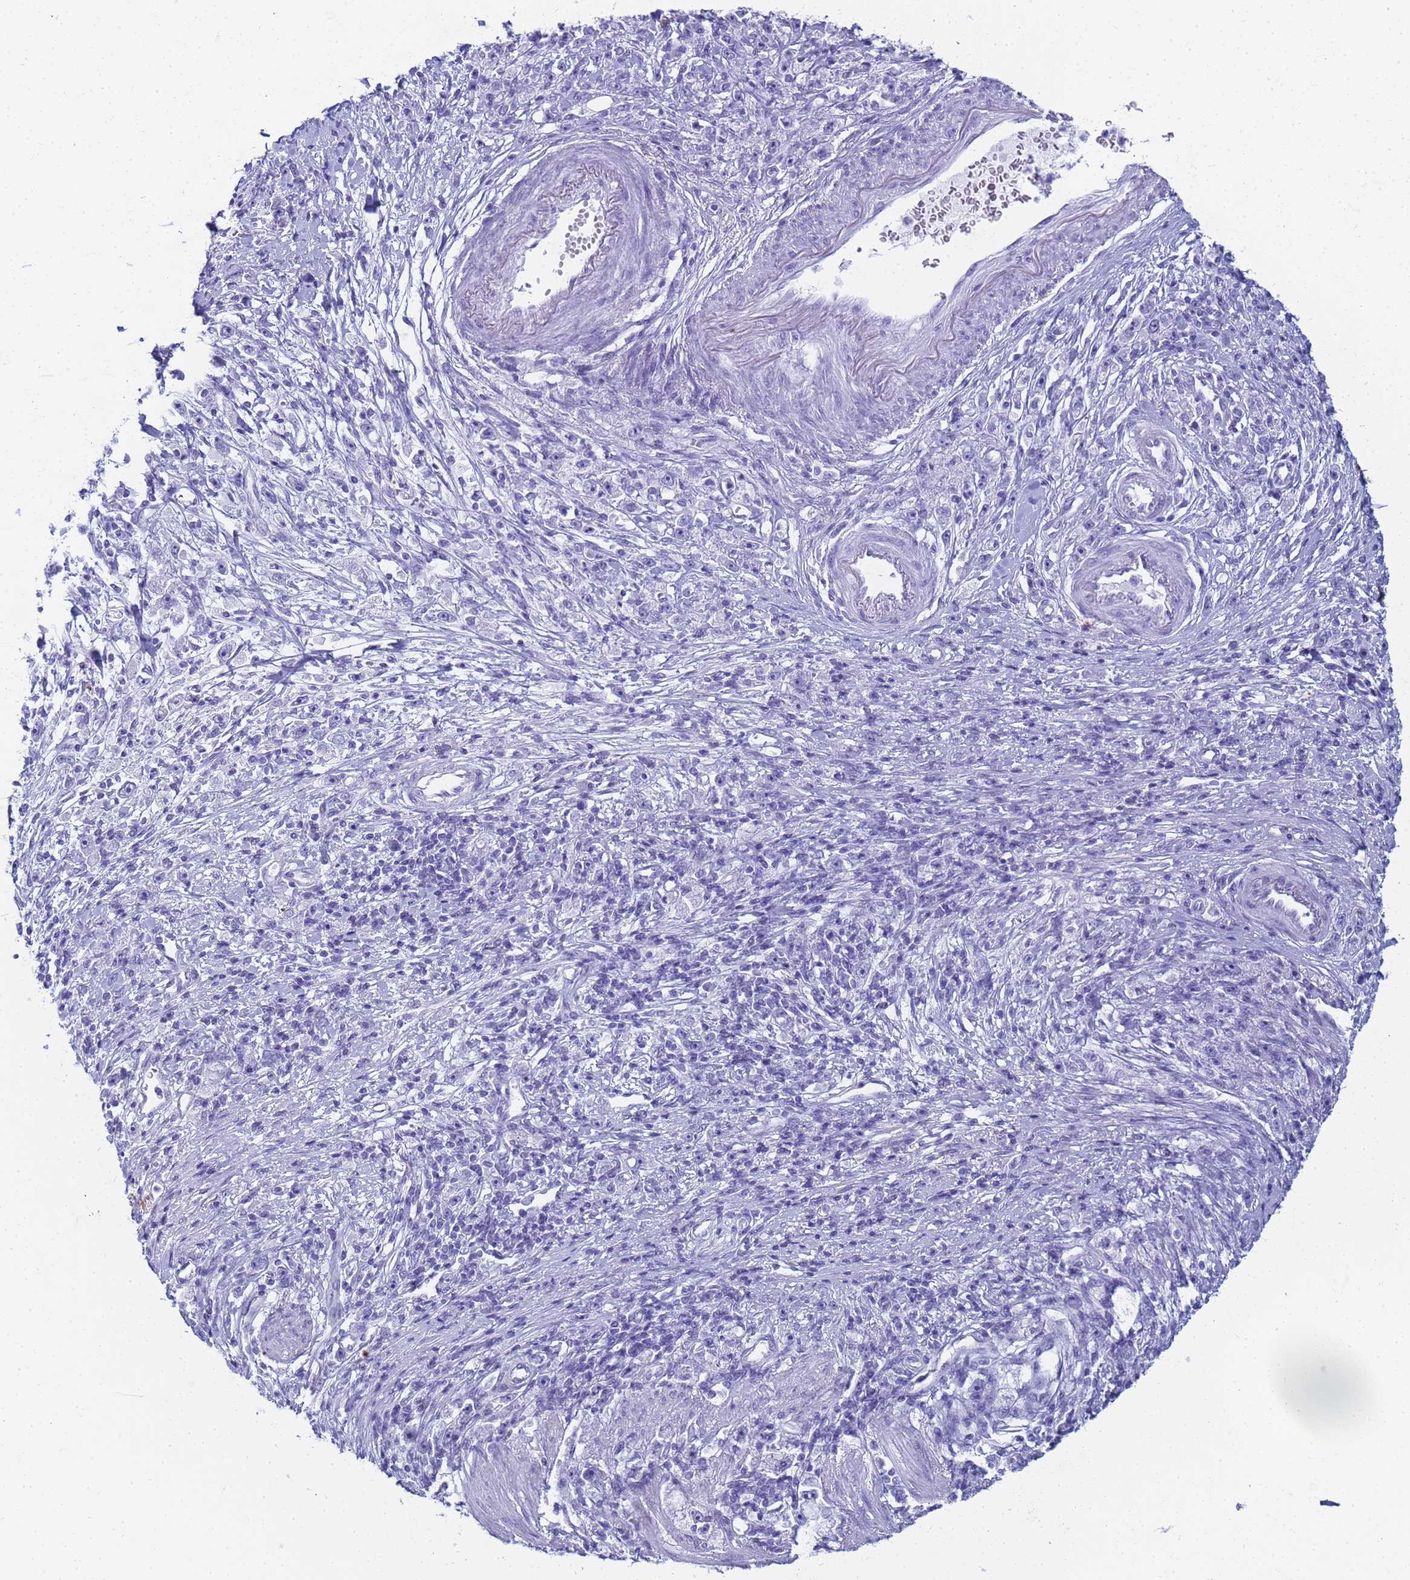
{"staining": {"intensity": "negative", "quantity": "none", "location": "none"}, "tissue": "stomach cancer", "cell_type": "Tumor cells", "image_type": "cancer", "snomed": [{"axis": "morphology", "description": "Adenocarcinoma, NOS"}, {"axis": "topography", "description": "Stomach"}], "caption": "Immunohistochemistry (IHC) of human stomach cancer exhibits no expression in tumor cells.", "gene": "SLC7A9", "patient": {"sex": "female", "age": 59}}